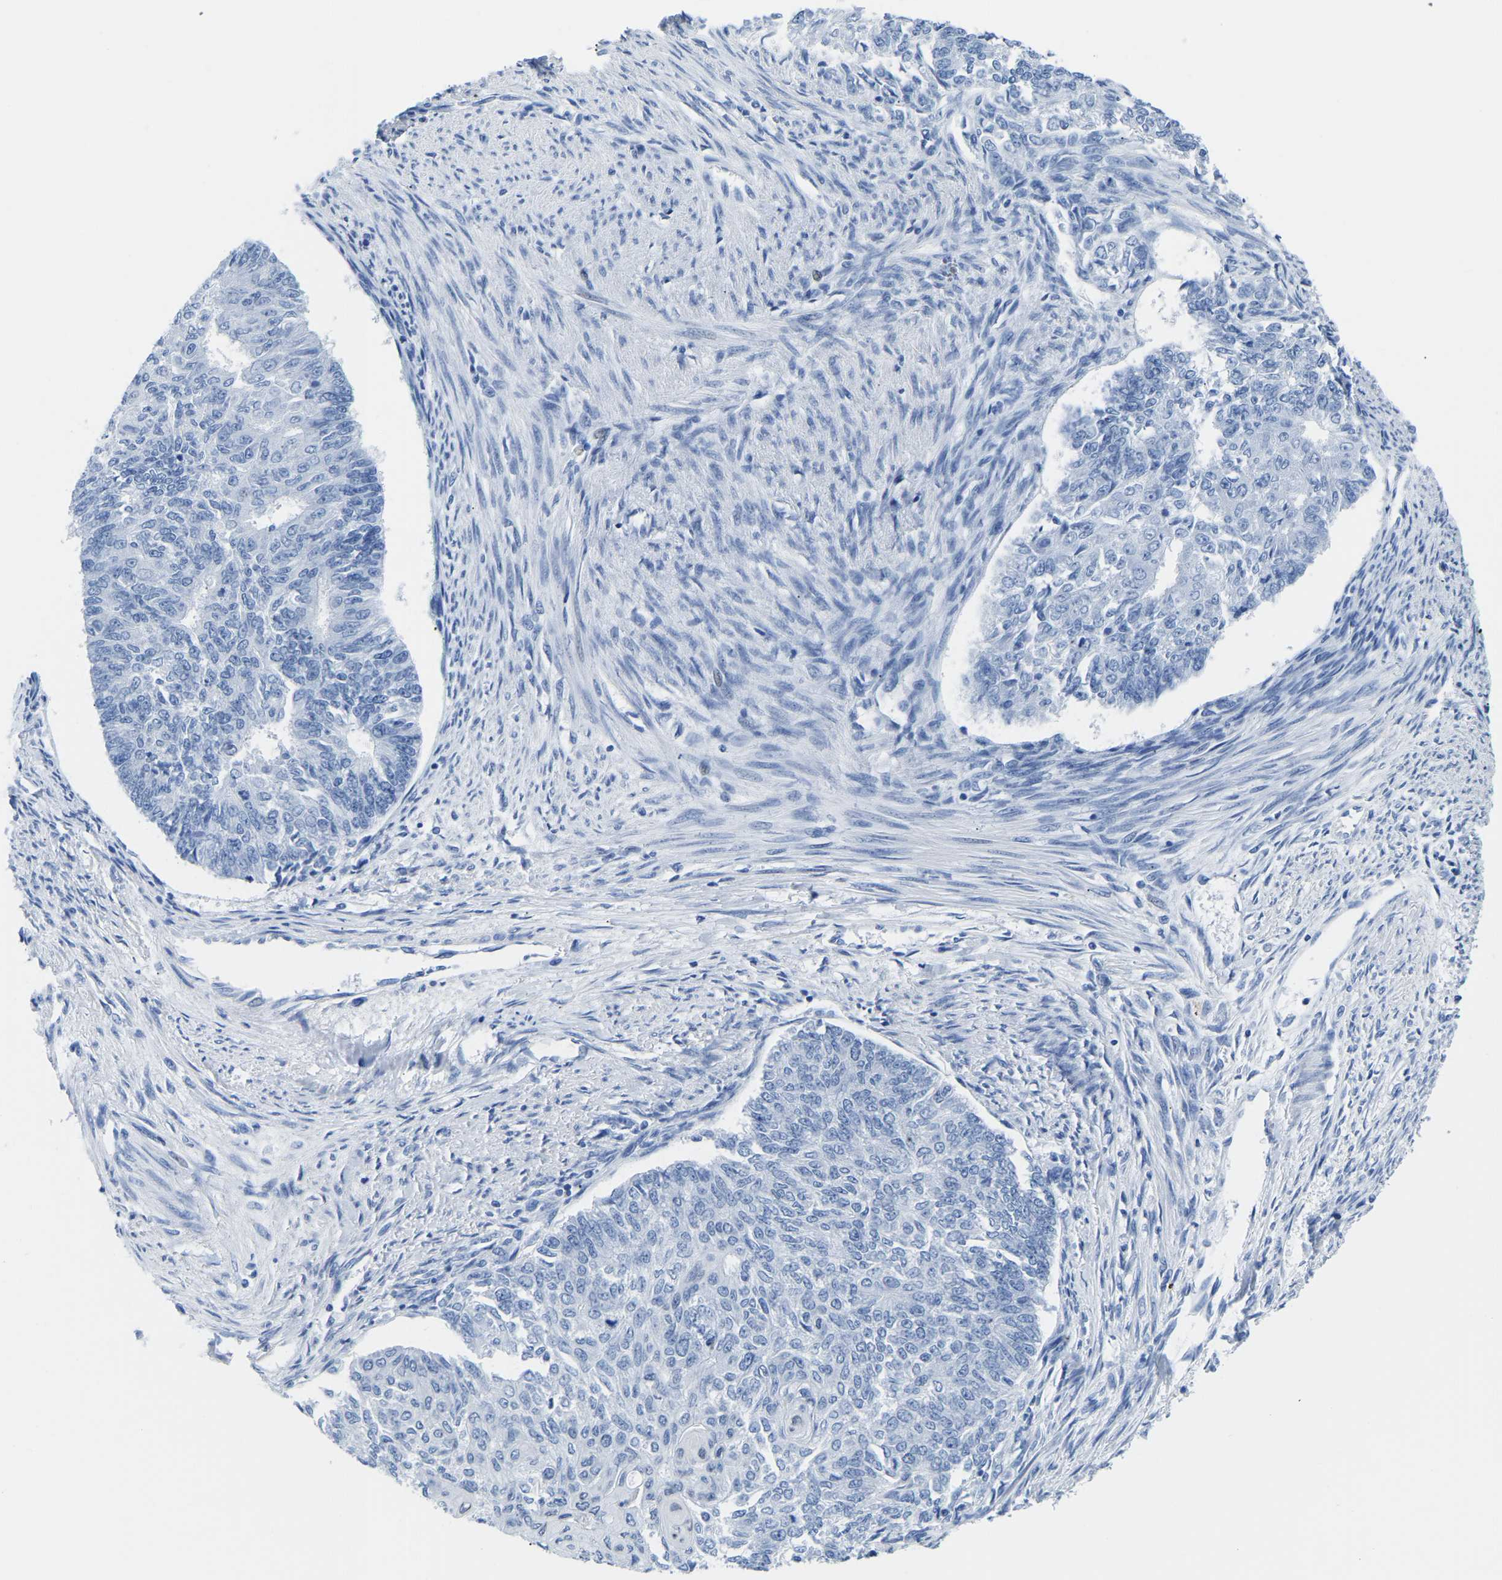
{"staining": {"intensity": "negative", "quantity": "none", "location": "none"}, "tissue": "endometrial cancer", "cell_type": "Tumor cells", "image_type": "cancer", "snomed": [{"axis": "morphology", "description": "Adenocarcinoma, NOS"}, {"axis": "topography", "description": "Endometrium"}], "caption": "Immunohistochemistry (IHC) of human endometrial cancer (adenocarcinoma) exhibits no expression in tumor cells.", "gene": "UPK3A", "patient": {"sex": "female", "age": 32}}